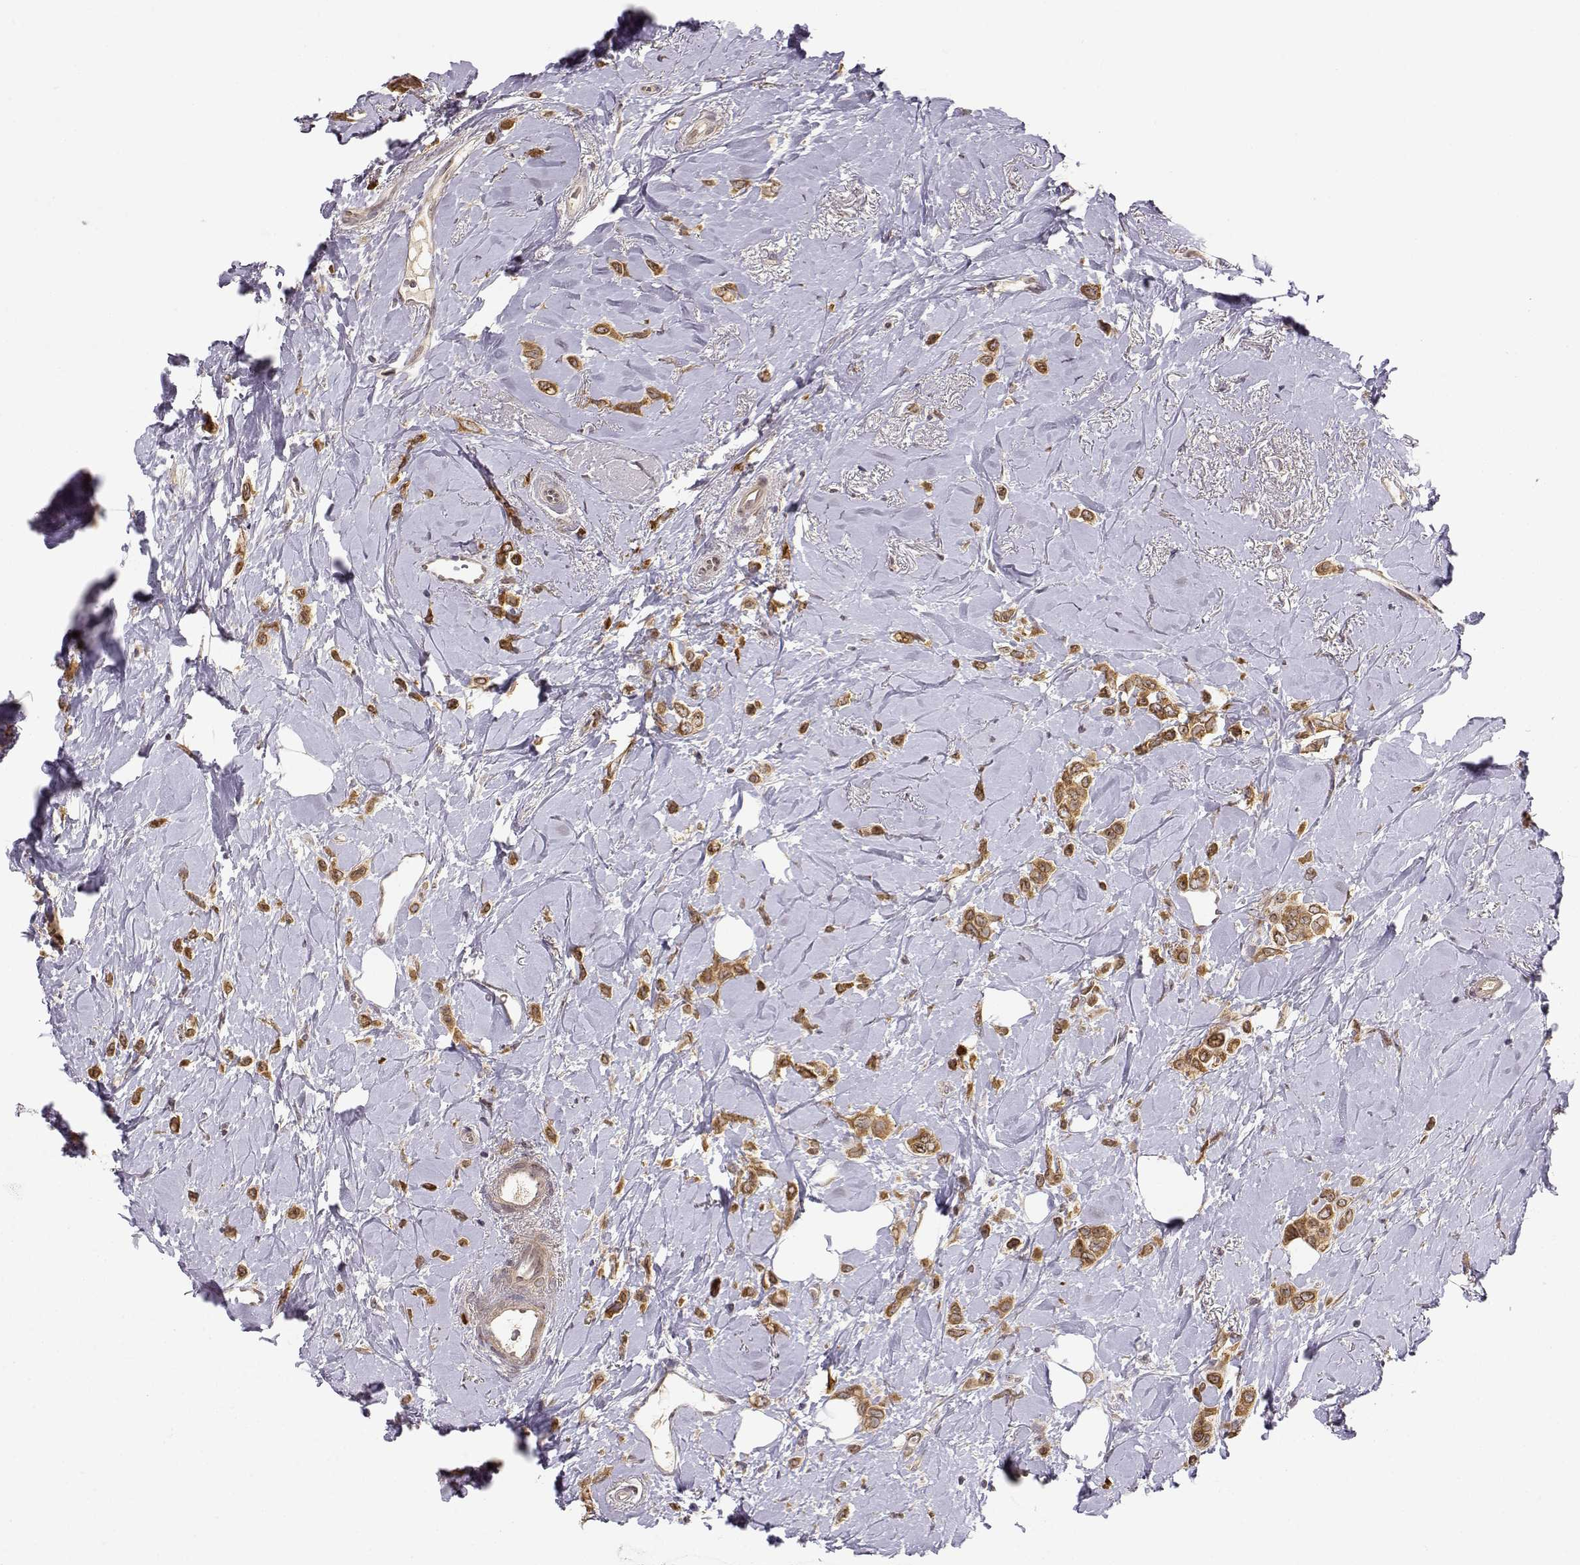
{"staining": {"intensity": "moderate", "quantity": ">75%", "location": "cytoplasmic/membranous"}, "tissue": "breast cancer", "cell_type": "Tumor cells", "image_type": "cancer", "snomed": [{"axis": "morphology", "description": "Lobular carcinoma"}, {"axis": "topography", "description": "Breast"}], "caption": "The histopathology image displays a brown stain indicating the presence of a protein in the cytoplasmic/membranous of tumor cells in breast cancer (lobular carcinoma).", "gene": "ERGIC2", "patient": {"sex": "female", "age": 66}}